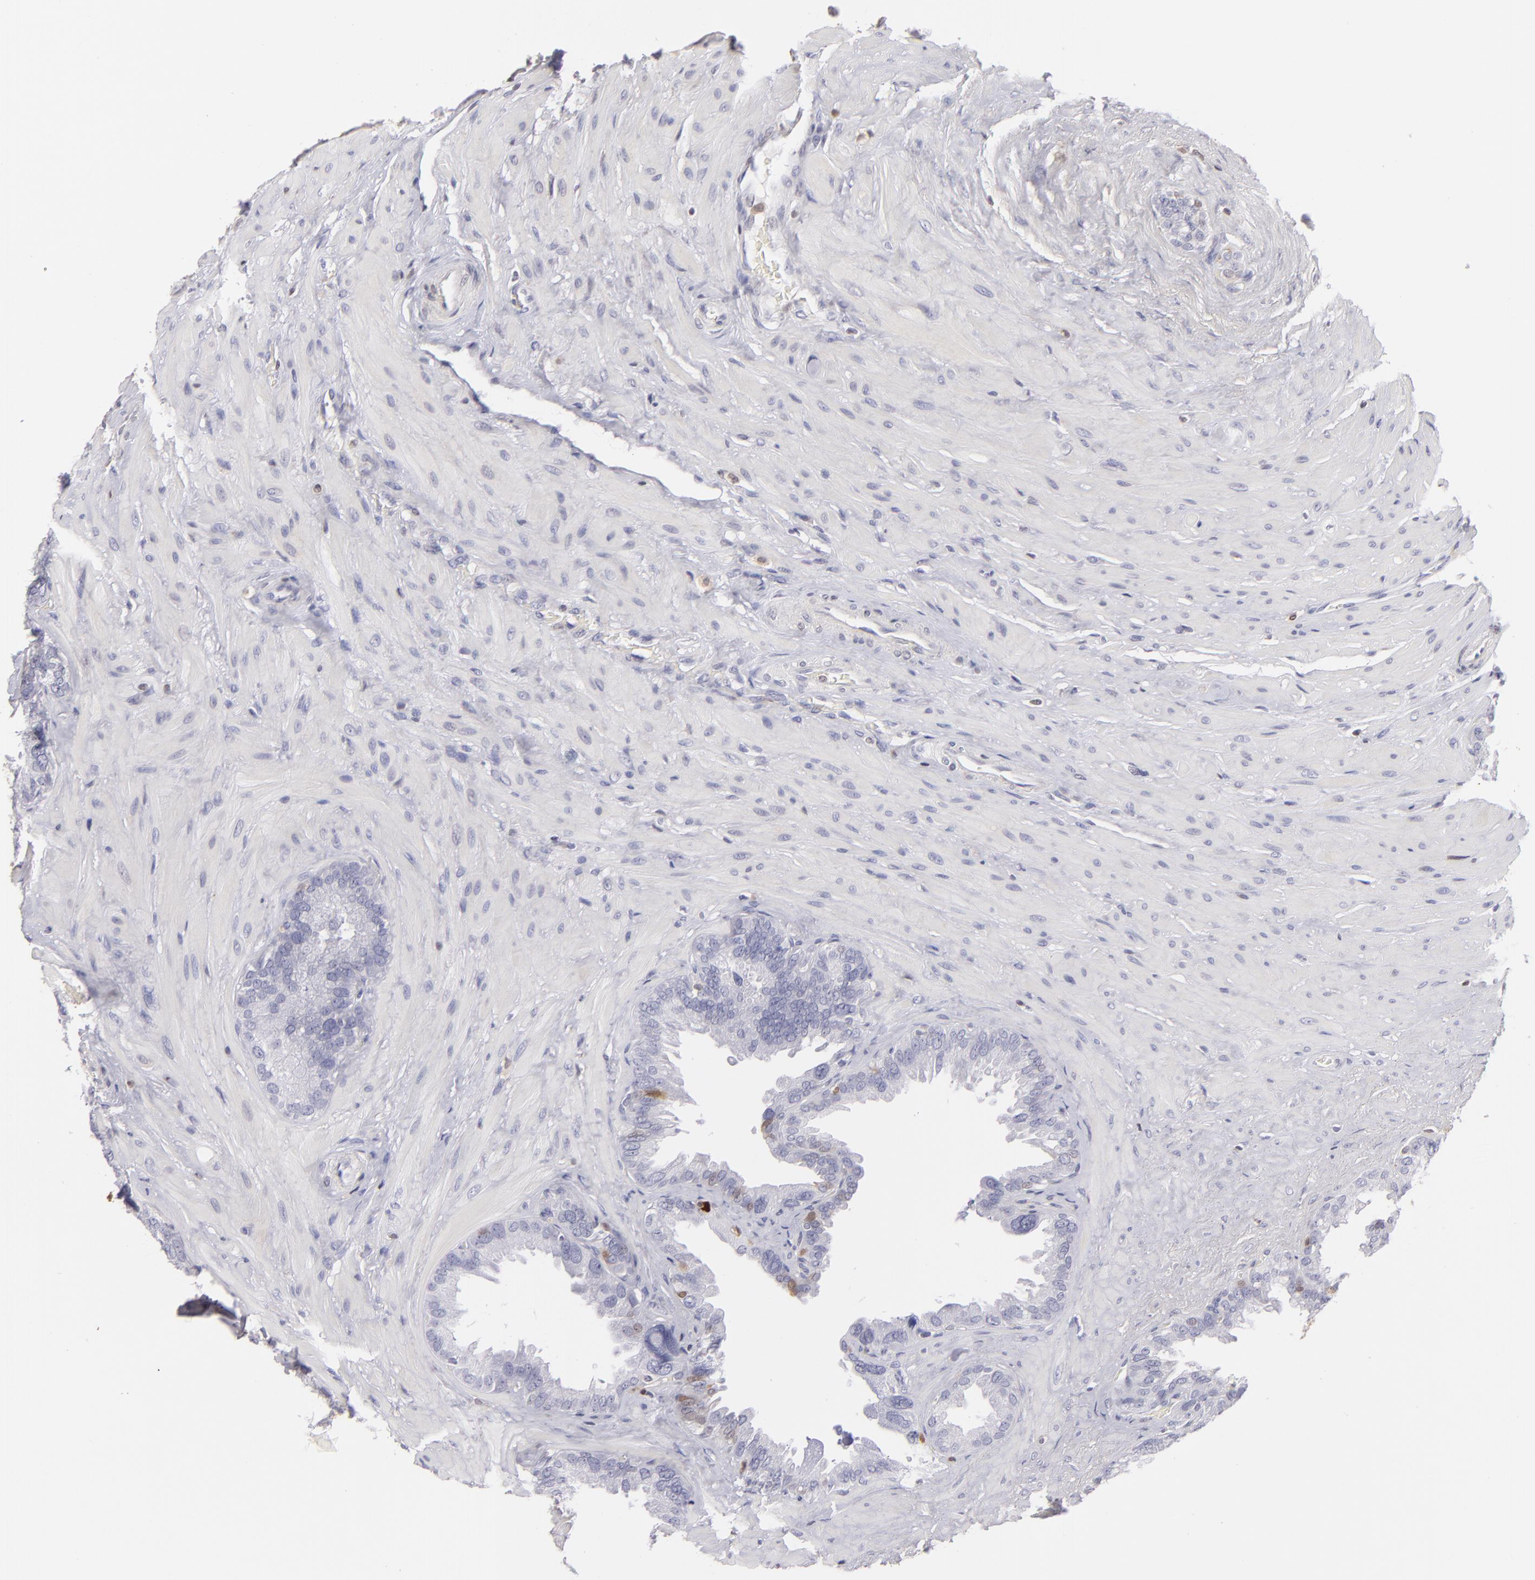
{"staining": {"intensity": "weak", "quantity": "<25%", "location": "nuclear"}, "tissue": "seminal vesicle", "cell_type": "Glandular cells", "image_type": "normal", "snomed": [{"axis": "morphology", "description": "Normal tissue, NOS"}, {"axis": "topography", "description": "Prostate"}, {"axis": "topography", "description": "Seminal veicle"}], "caption": "Immunohistochemical staining of benign seminal vesicle shows no significant staining in glandular cells. (DAB IHC with hematoxylin counter stain).", "gene": "S100A2", "patient": {"sex": "male", "age": 63}}